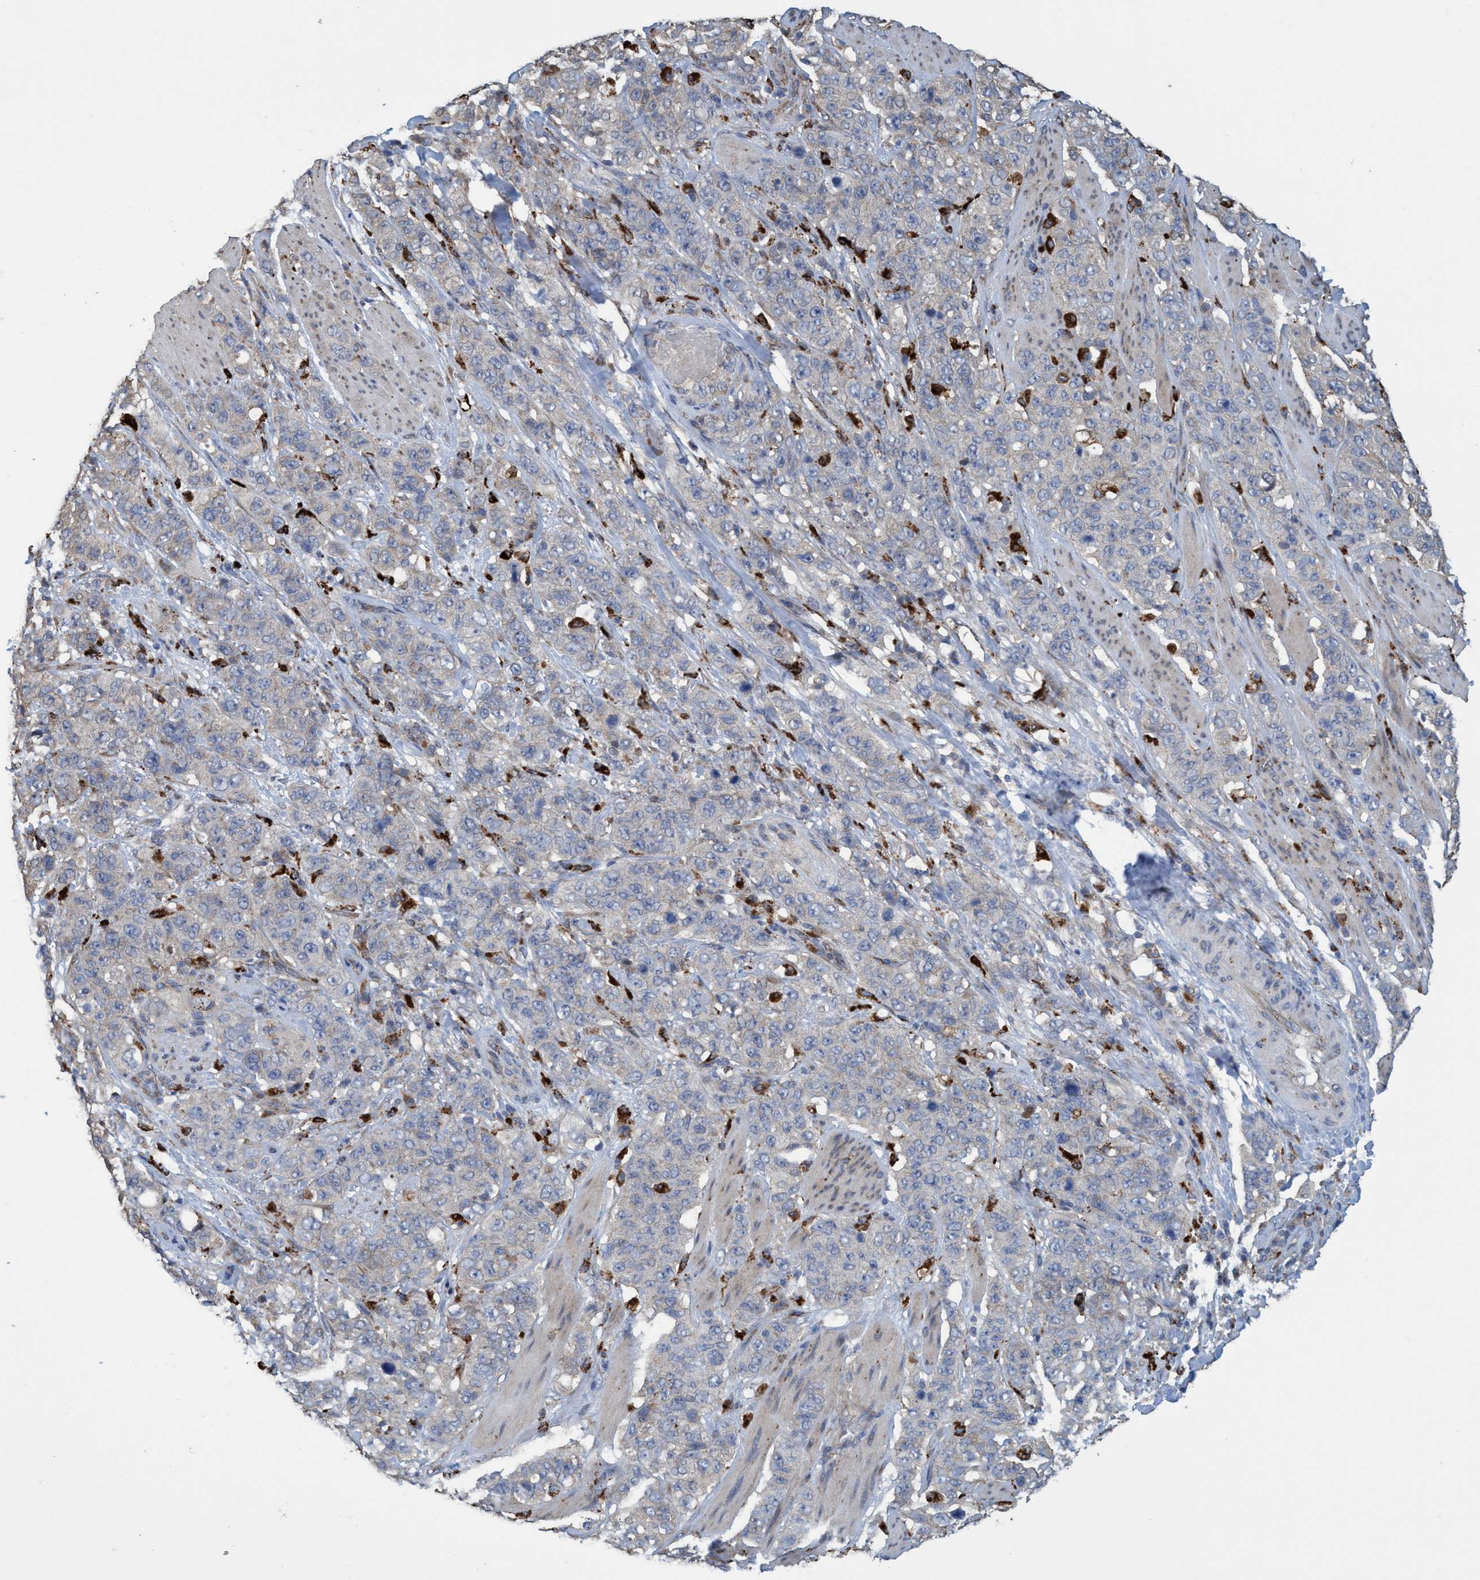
{"staining": {"intensity": "negative", "quantity": "none", "location": "none"}, "tissue": "stomach cancer", "cell_type": "Tumor cells", "image_type": "cancer", "snomed": [{"axis": "morphology", "description": "Adenocarcinoma, NOS"}, {"axis": "topography", "description": "Stomach"}], "caption": "High power microscopy histopathology image of an immunohistochemistry histopathology image of stomach cancer (adenocarcinoma), revealing no significant expression in tumor cells.", "gene": "BBS9", "patient": {"sex": "male", "age": 48}}